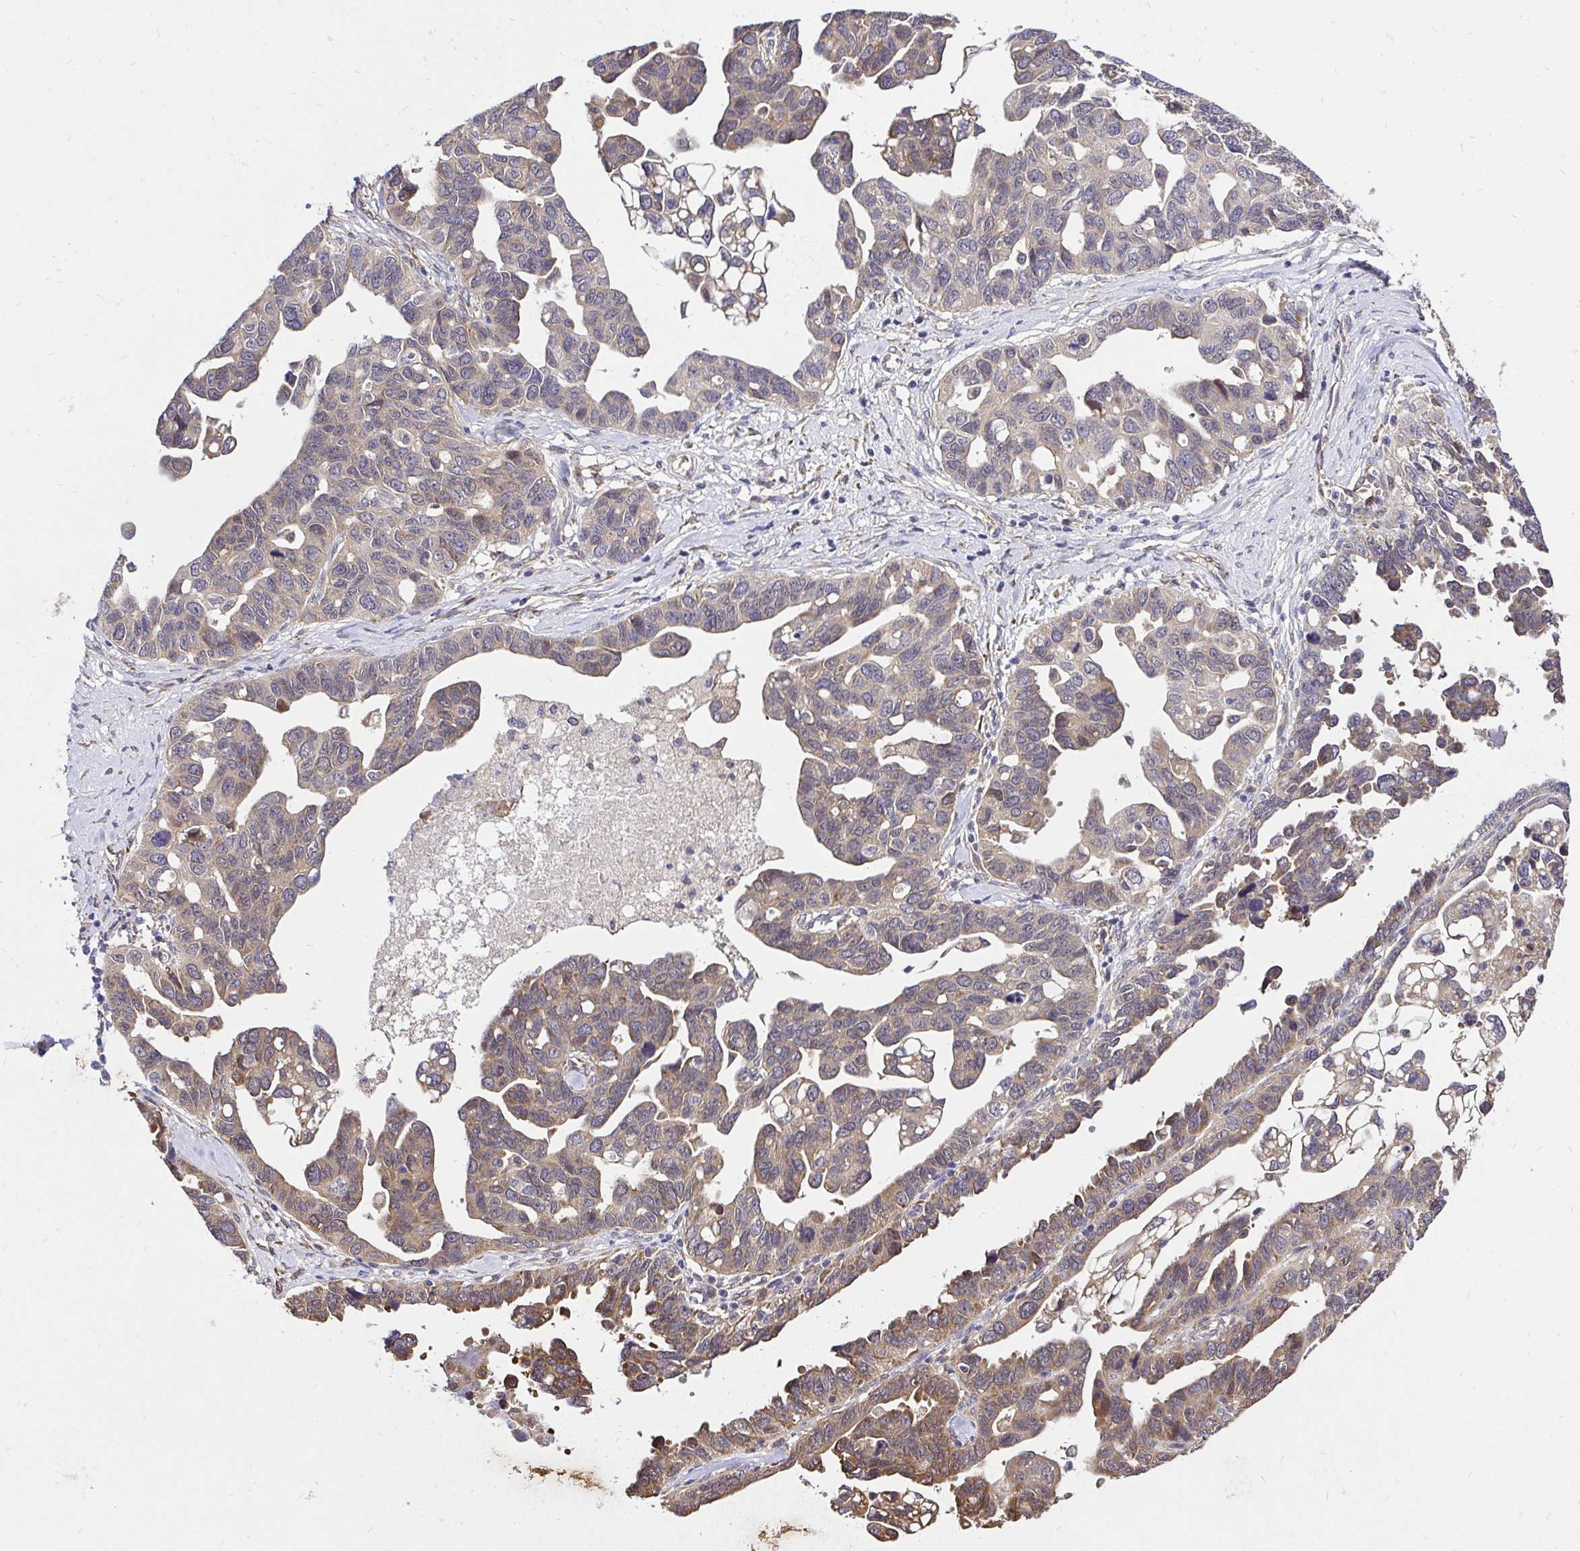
{"staining": {"intensity": "weak", "quantity": "25%-75%", "location": "cytoplasmic/membranous"}, "tissue": "ovarian cancer", "cell_type": "Tumor cells", "image_type": "cancer", "snomed": [{"axis": "morphology", "description": "Cystadenocarcinoma, serous, NOS"}, {"axis": "topography", "description": "Ovary"}], "caption": "Protein staining of ovarian cancer (serous cystadenocarcinoma) tissue reveals weak cytoplasmic/membranous positivity in about 25%-75% of tumor cells.", "gene": "CCDC122", "patient": {"sex": "female", "age": 69}}